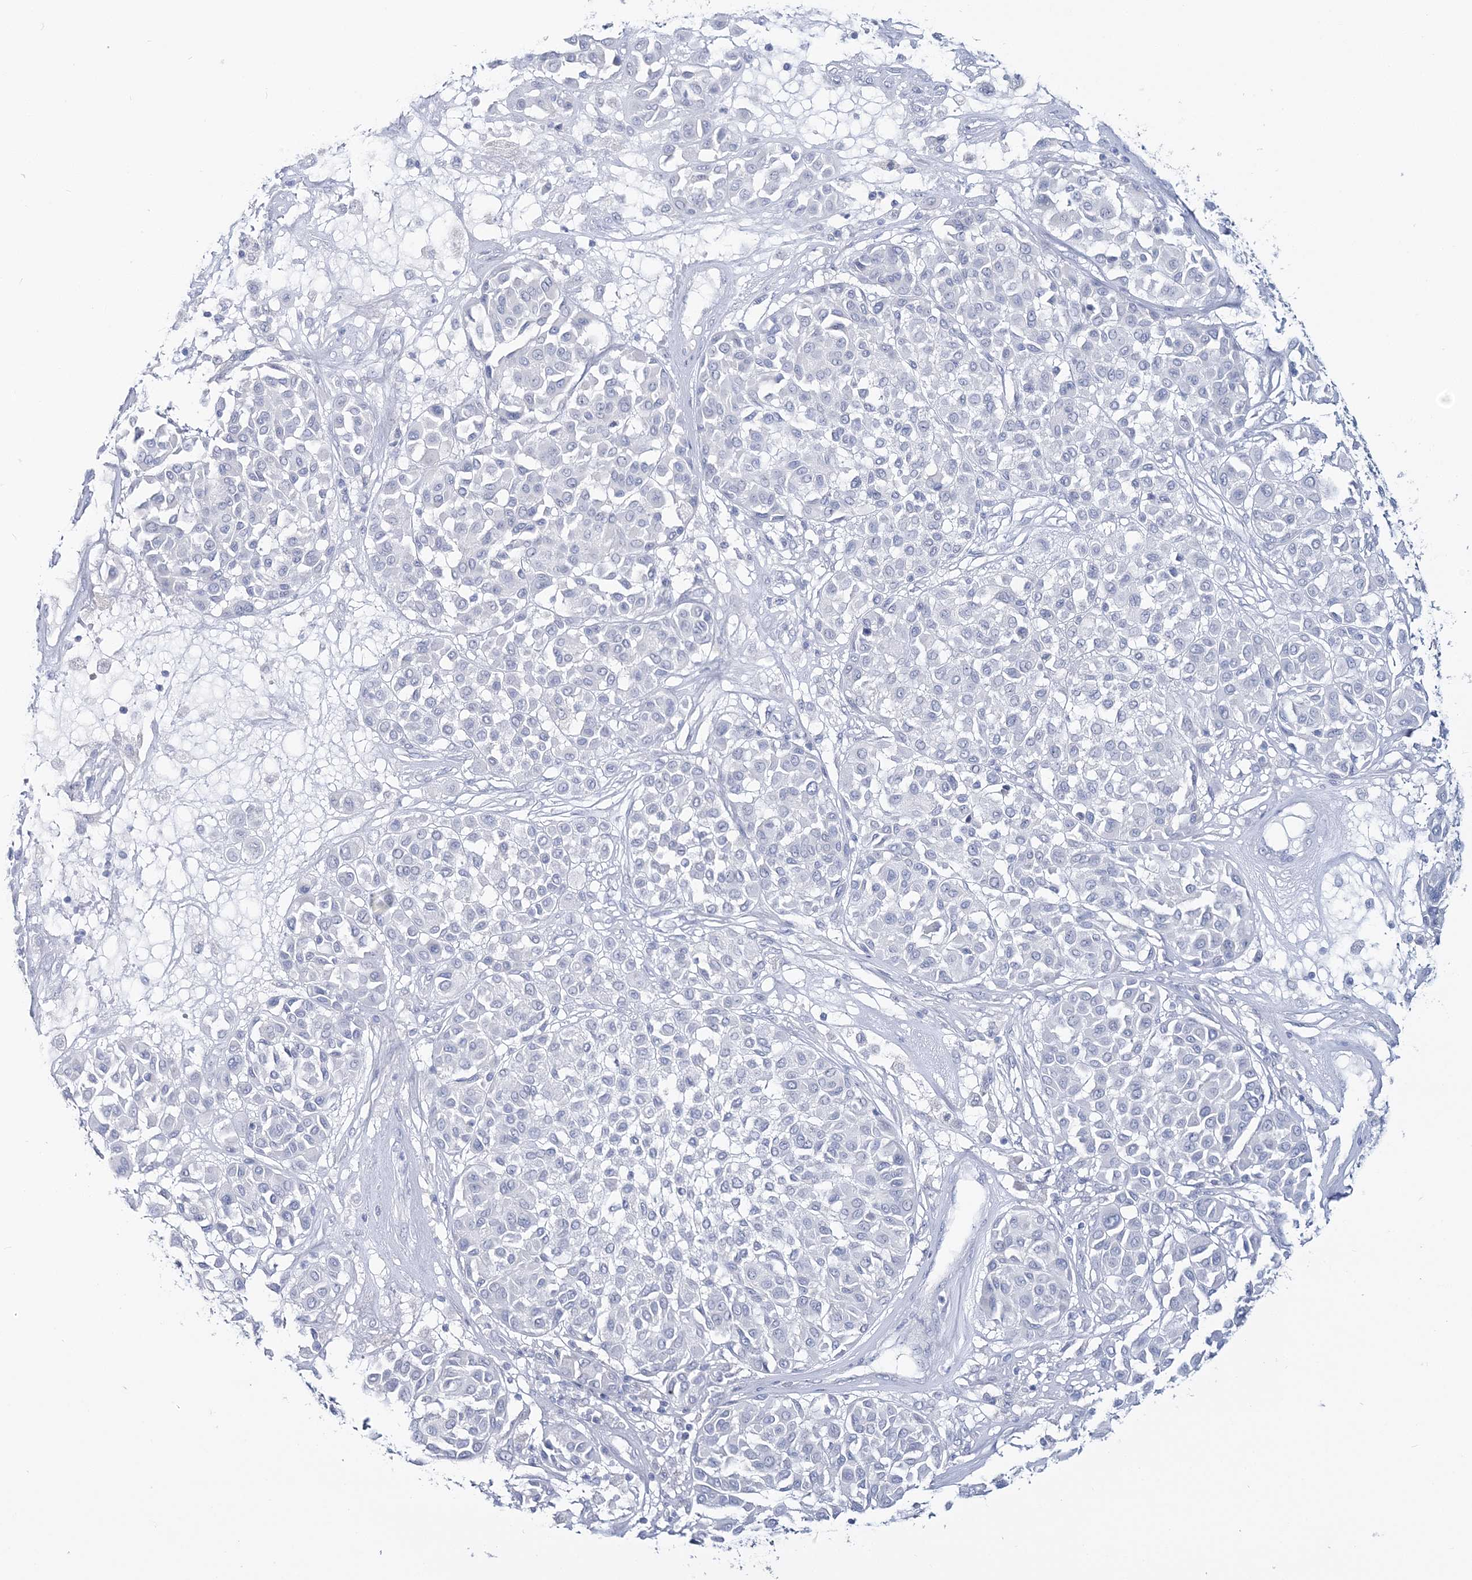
{"staining": {"intensity": "negative", "quantity": "none", "location": "none"}, "tissue": "melanoma", "cell_type": "Tumor cells", "image_type": "cancer", "snomed": [{"axis": "morphology", "description": "Malignant melanoma, Metastatic site"}, {"axis": "topography", "description": "Soft tissue"}], "caption": "This is a histopathology image of immunohistochemistry (IHC) staining of malignant melanoma (metastatic site), which shows no staining in tumor cells.", "gene": "CYP3A4", "patient": {"sex": "male", "age": 41}}